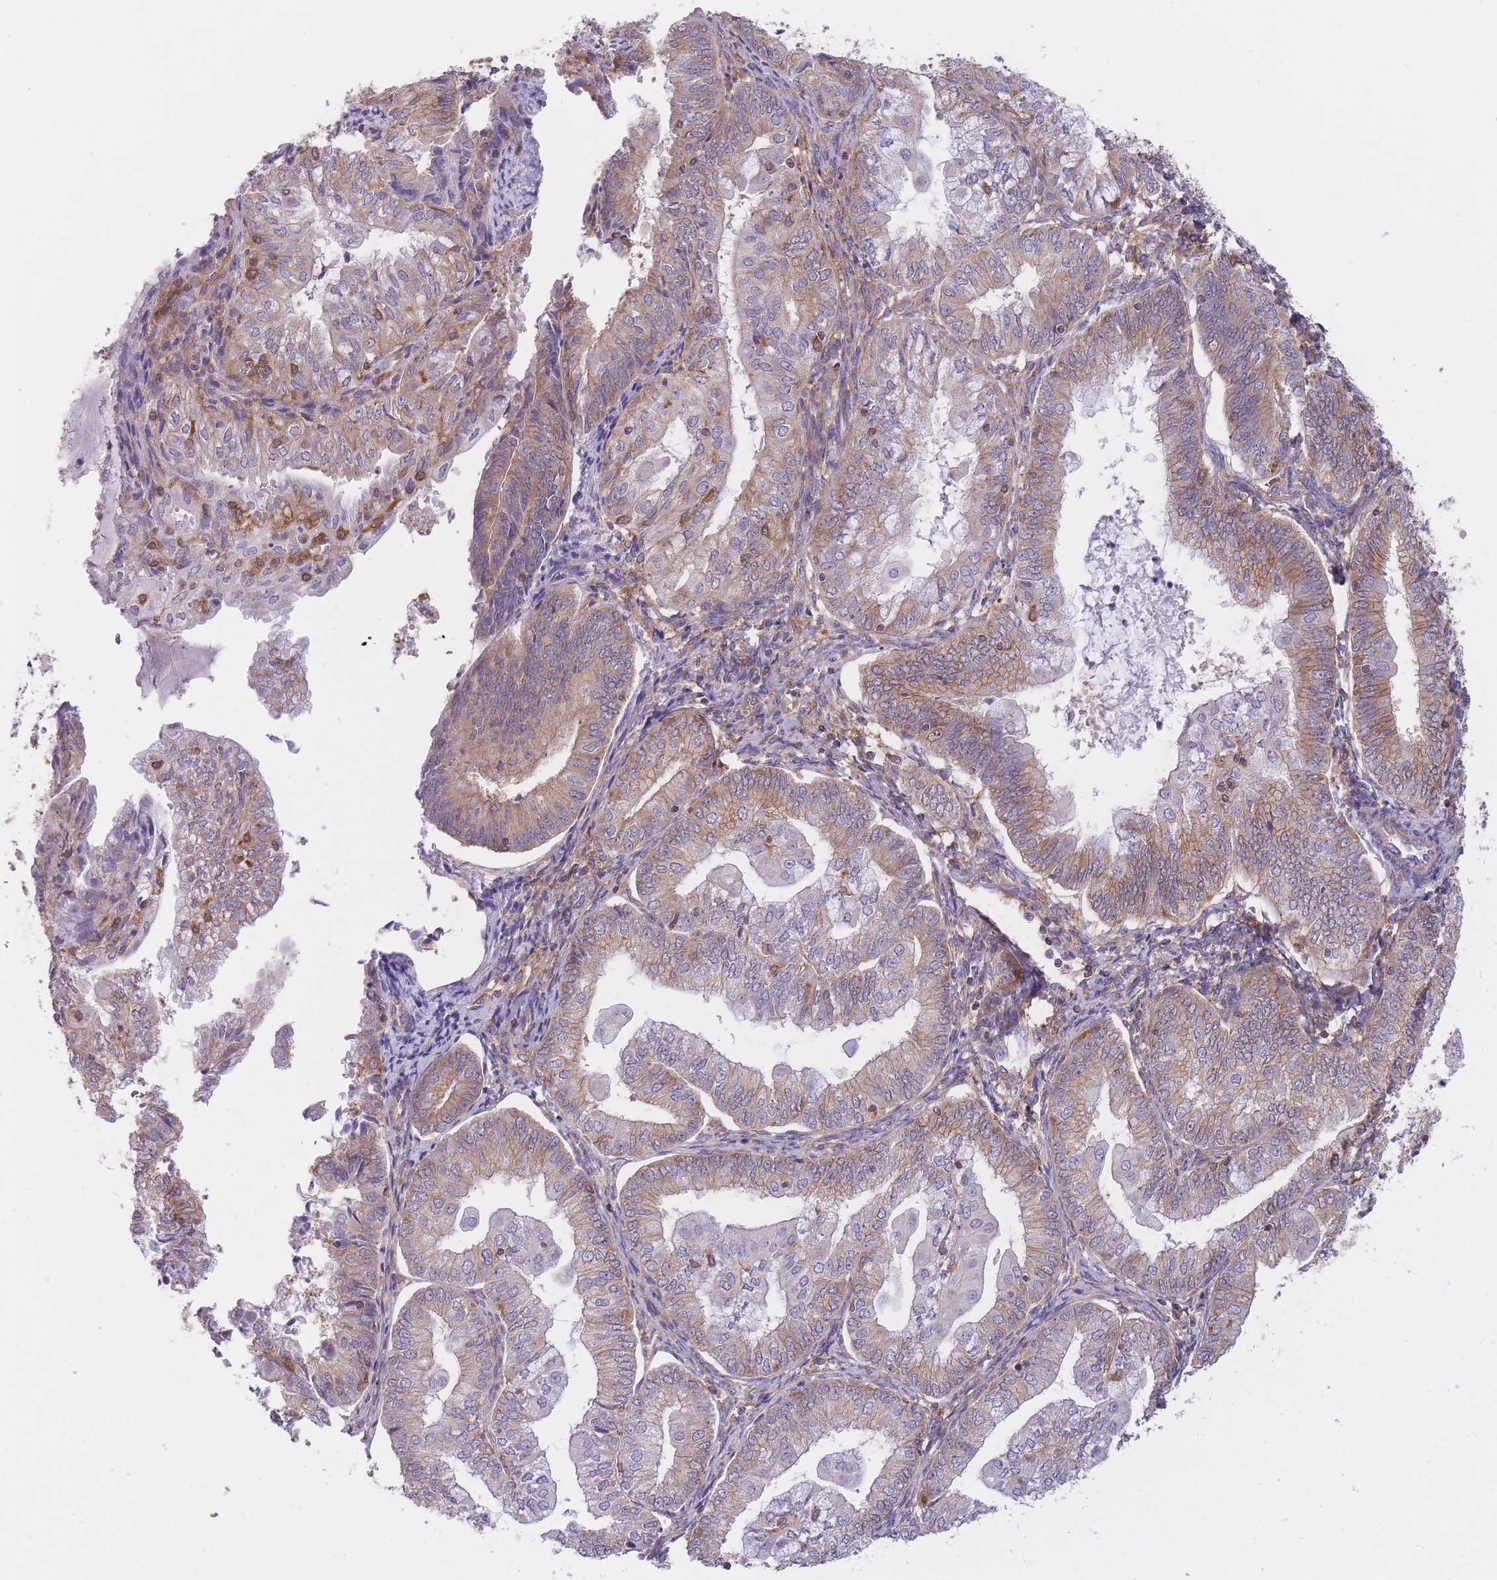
{"staining": {"intensity": "weak", "quantity": ">75%", "location": "cytoplasmic/membranous"}, "tissue": "endometrial cancer", "cell_type": "Tumor cells", "image_type": "cancer", "snomed": [{"axis": "morphology", "description": "Adenocarcinoma, NOS"}, {"axis": "topography", "description": "Endometrium"}], "caption": "Immunohistochemical staining of endometrial cancer (adenocarcinoma) shows low levels of weak cytoplasmic/membranous protein positivity in about >75% of tumor cells.", "gene": "PRKAR1A", "patient": {"sex": "female", "age": 55}}